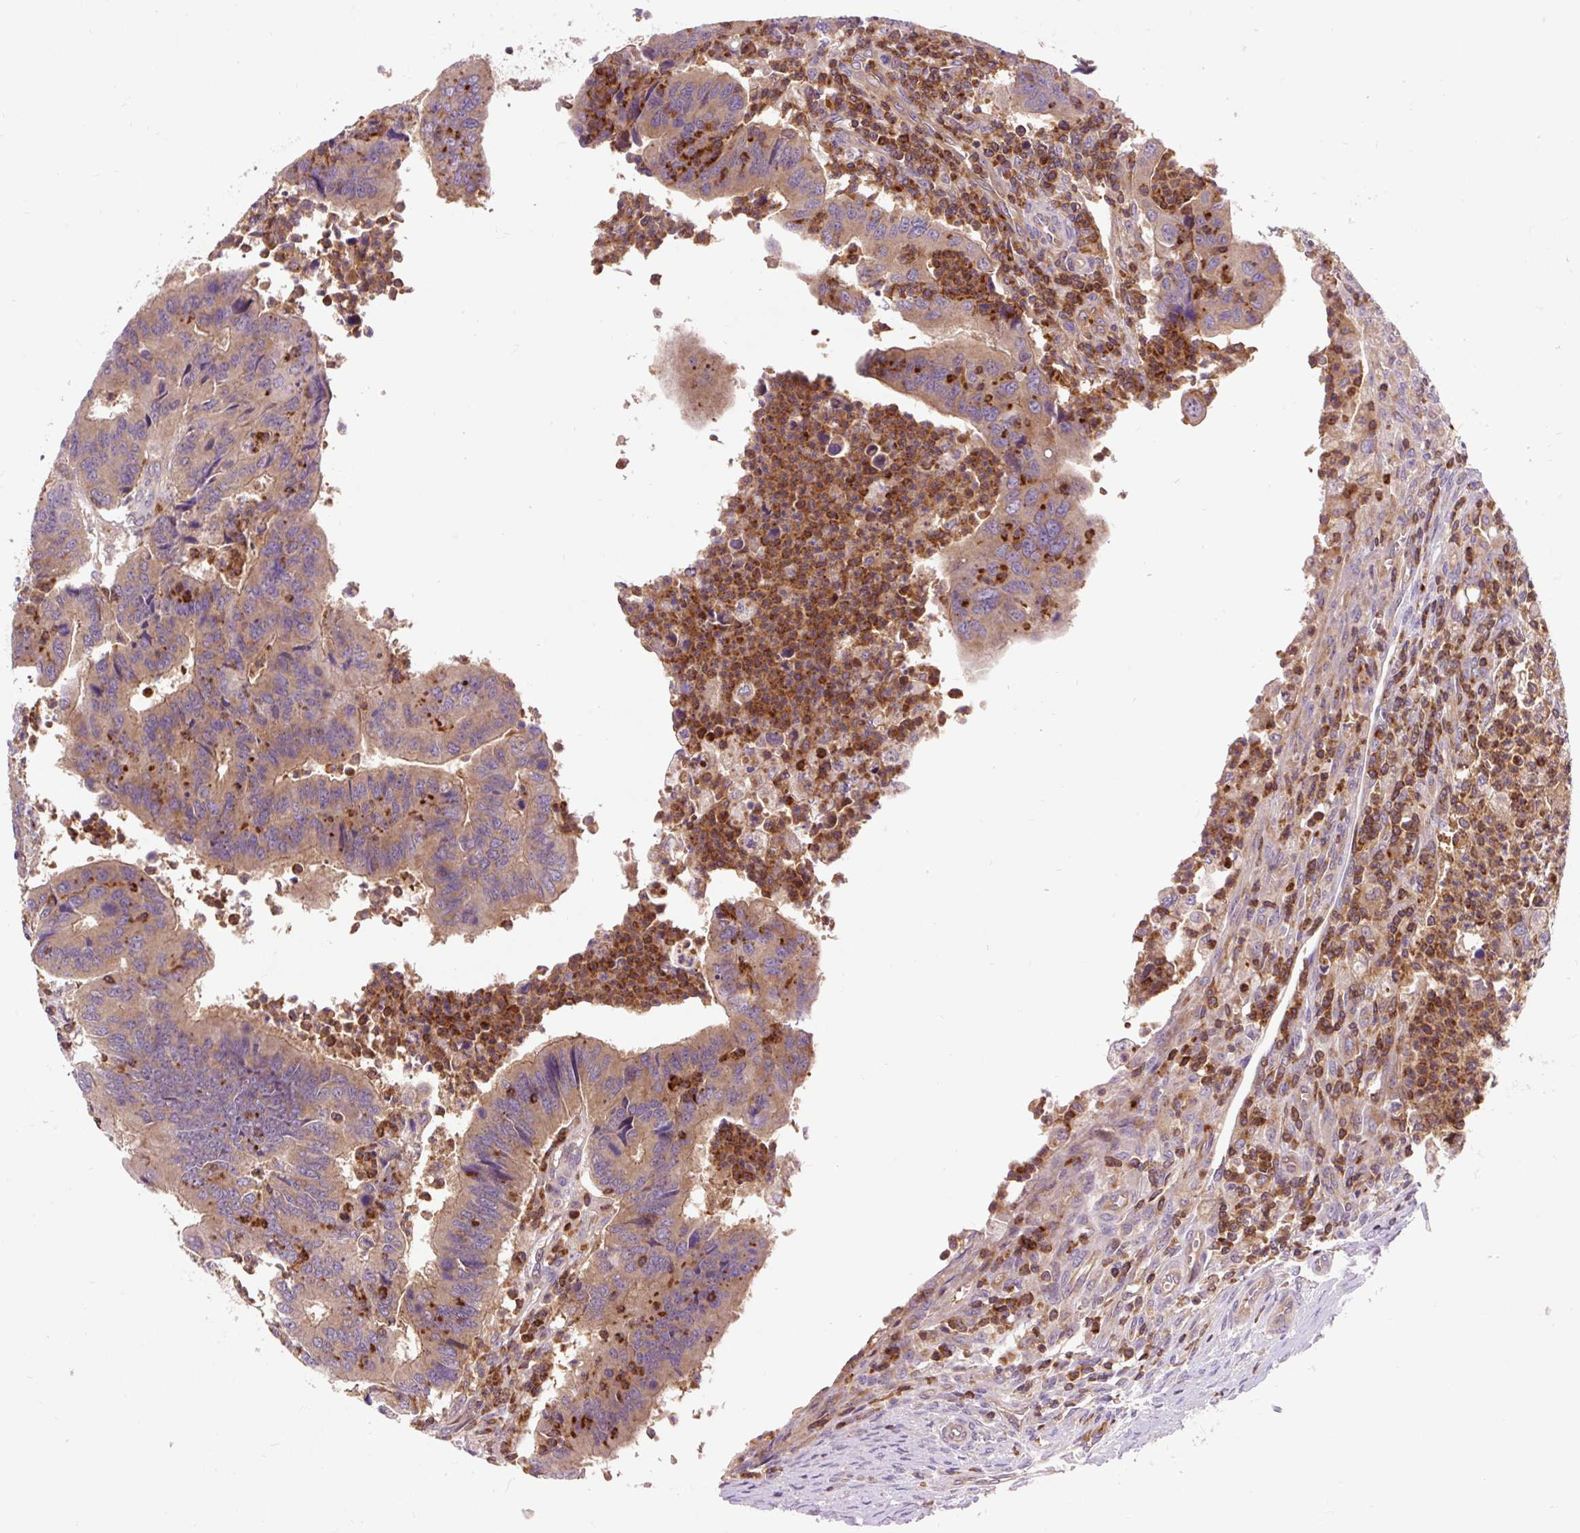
{"staining": {"intensity": "moderate", "quantity": "25%-75%", "location": "cytoplasmic/membranous"}, "tissue": "colorectal cancer", "cell_type": "Tumor cells", "image_type": "cancer", "snomed": [{"axis": "morphology", "description": "Adenocarcinoma, NOS"}, {"axis": "topography", "description": "Colon"}], "caption": "A brown stain shows moderate cytoplasmic/membranous positivity of a protein in colorectal cancer (adenocarcinoma) tumor cells.", "gene": "CISD3", "patient": {"sex": "female", "age": 67}}